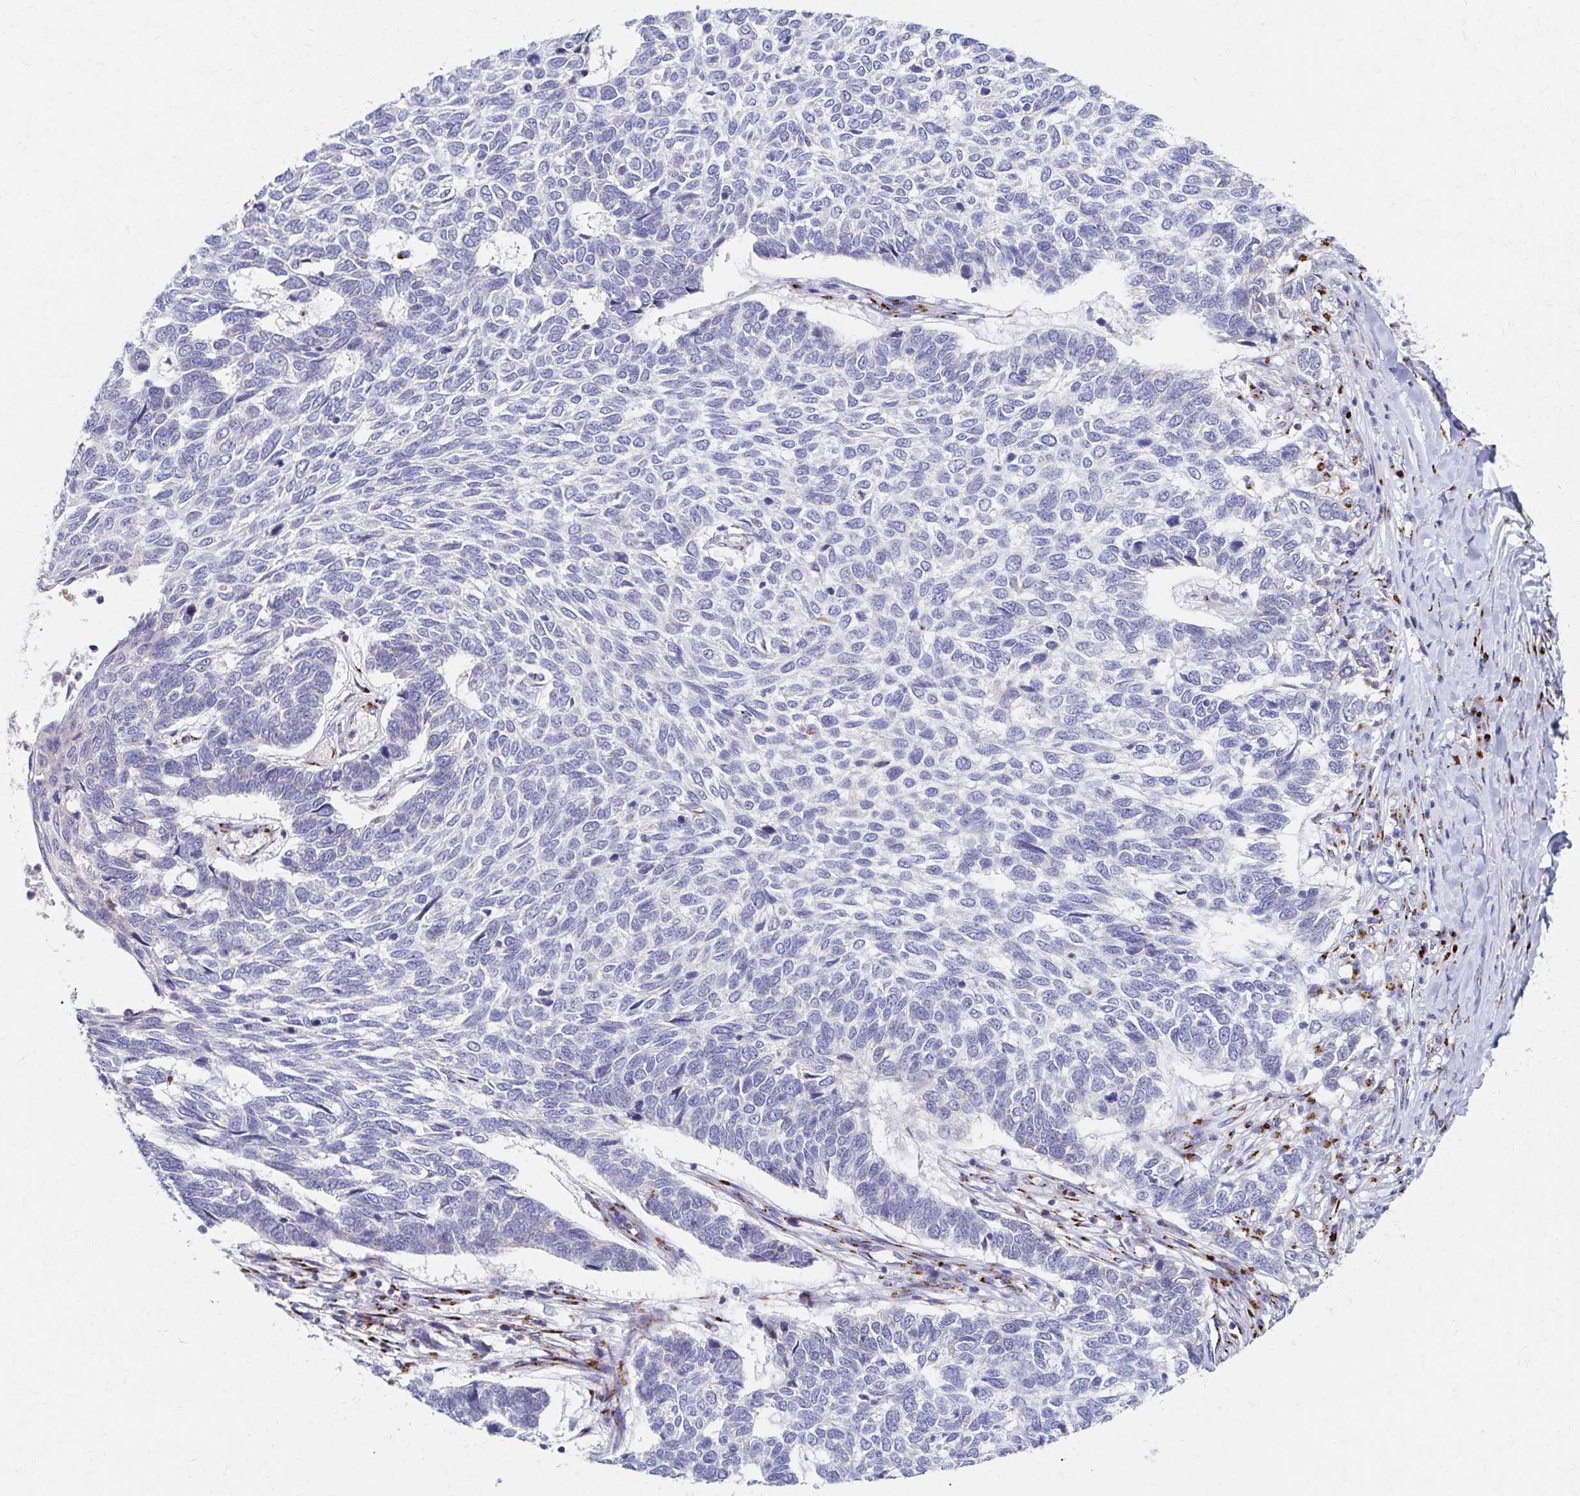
{"staining": {"intensity": "negative", "quantity": "none", "location": "none"}, "tissue": "skin cancer", "cell_type": "Tumor cells", "image_type": "cancer", "snomed": [{"axis": "morphology", "description": "Basal cell carcinoma"}, {"axis": "topography", "description": "Skin"}], "caption": "The IHC photomicrograph has no significant expression in tumor cells of skin basal cell carcinoma tissue. (Stains: DAB (3,3'-diaminobenzidine) immunohistochemistry with hematoxylin counter stain, Microscopy: brightfield microscopy at high magnification).", "gene": "TM9SF1", "patient": {"sex": "female", "age": 65}}